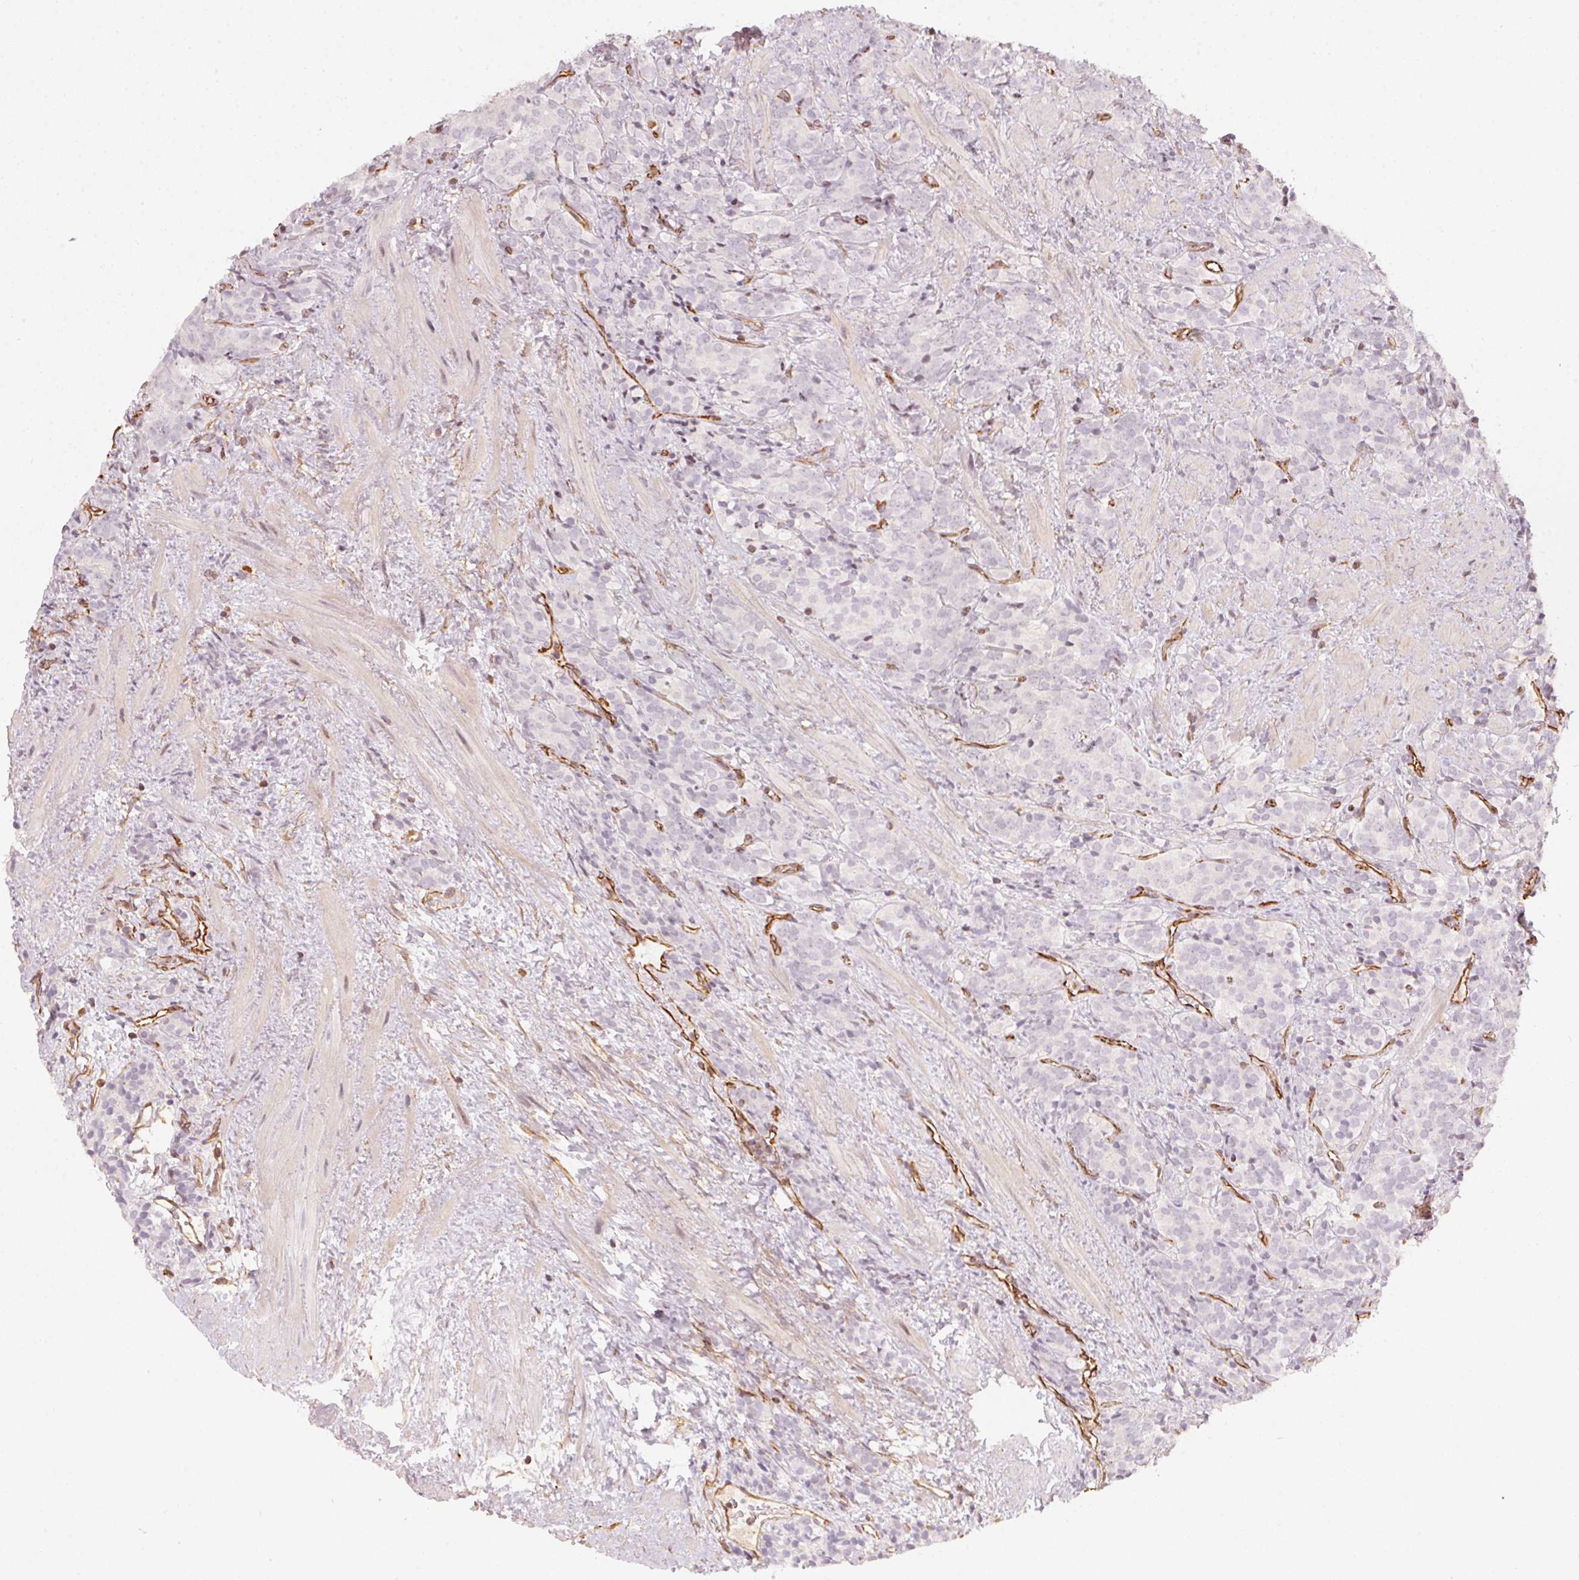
{"staining": {"intensity": "negative", "quantity": "none", "location": "none"}, "tissue": "prostate cancer", "cell_type": "Tumor cells", "image_type": "cancer", "snomed": [{"axis": "morphology", "description": "Adenocarcinoma, High grade"}, {"axis": "topography", "description": "Prostate"}], "caption": "Tumor cells are negative for brown protein staining in prostate high-grade adenocarcinoma.", "gene": "FOXR2", "patient": {"sex": "male", "age": 84}}